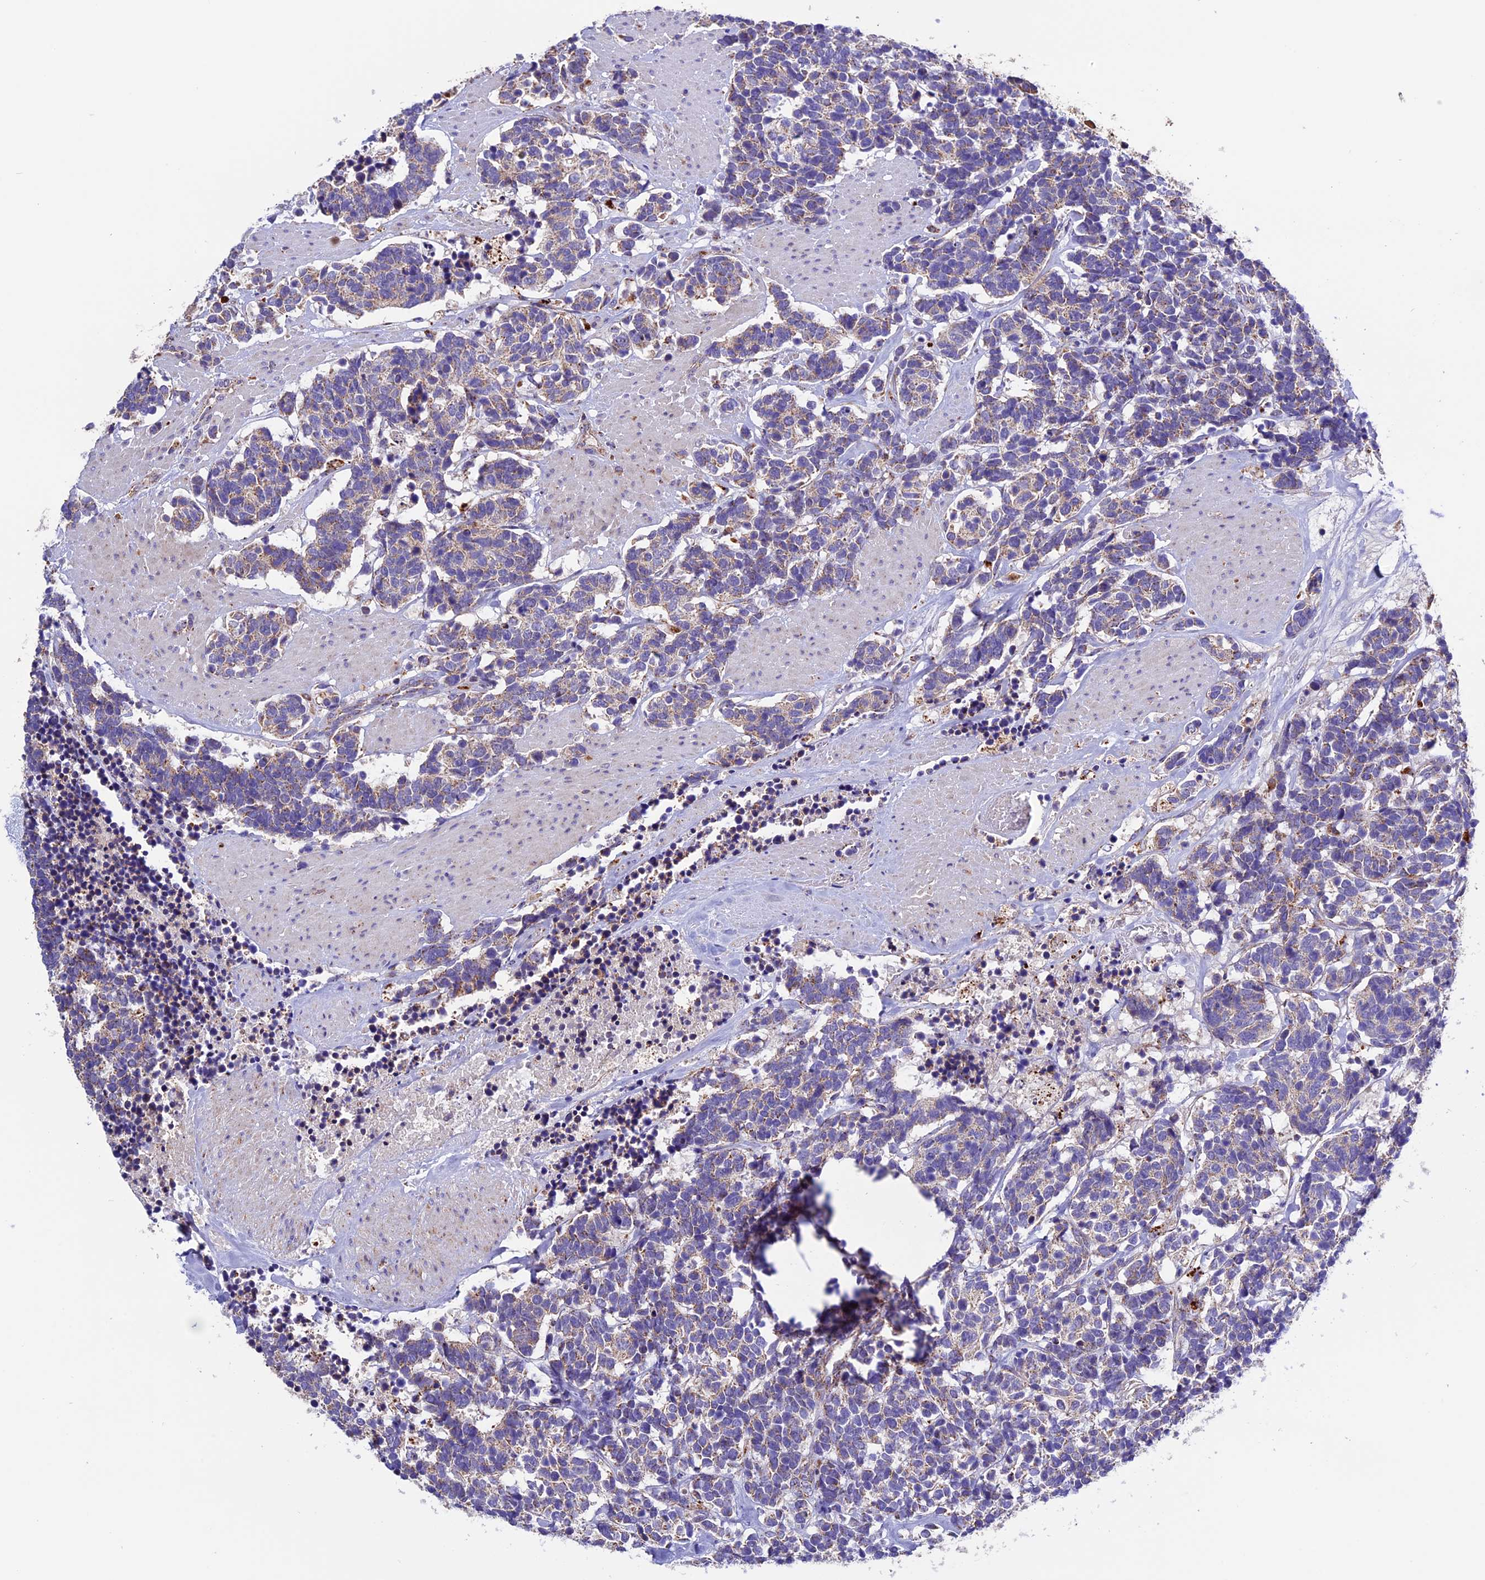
{"staining": {"intensity": "weak", "quantity": "25%-75%", "location": "cytoplasmic/membranous"}, "tissue": "carcinoid", "cell_type": "Tumor cells", "image_type": "cancer", "snomed": [{"axis": "morphology", "description": "Carcinoma, NOS"}, {"axis": "morphology", "description": "Carcinoid, malignant, NOS"}, {"axis": "topography", "description": "Urinary bladder"}], "caption": "The photomicrograph exhibits immunohistochemical staining of carcinoma. There is weak cytoplasmic/membranous positivity is identified in about 25%-75% of tumor cells. Nuclei are stained in blue.", "gene": "METTL22", "patient": {"sex": "male", "age": 57}}